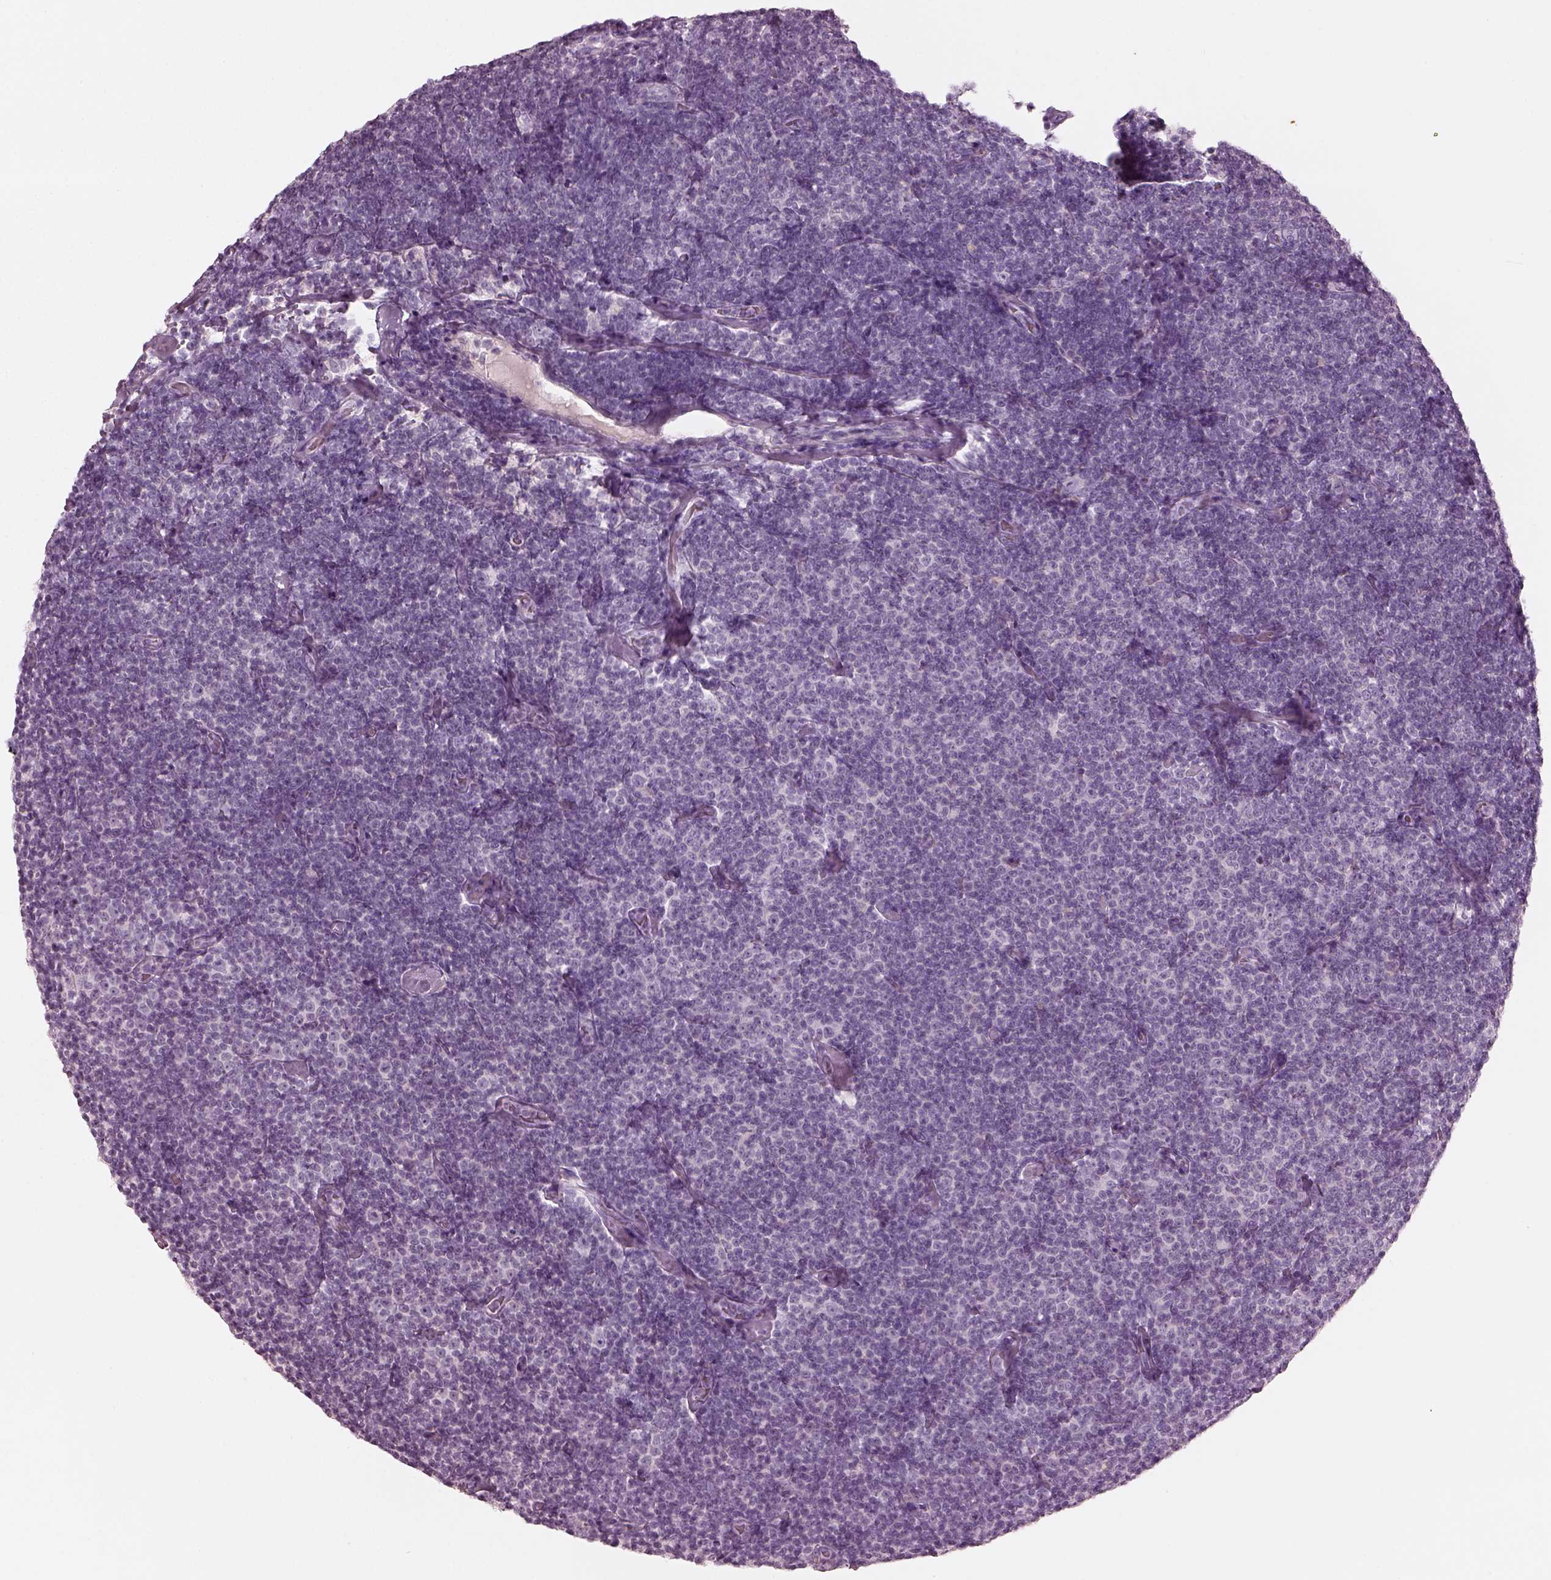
{"staining": {"intensity": "negative", "quantity": "none", "location": "none"}, "tissue": "lymphoma", "cell_type": "Tumor cells", "image_type": "cancer", "snomed": [{"axis": "morphology", "description": "Malignant lymphoma, non-Hodgkin's type, Low grade"}, {"axis": "topography", "description": "Lymph node"}], "caption": "DAB immunohistochemical staining of low-grade malignant lymphoma, non-Hodgkin's type reveals no significant staining in tumor cells. (DAB (3,3'-diaminobenzidine) immunohistochemistry (IHC) visualized using brightfield microscopy, high magnification).", "gene": "RSPH9", "patient": {"sex": "male", "age": 81}}